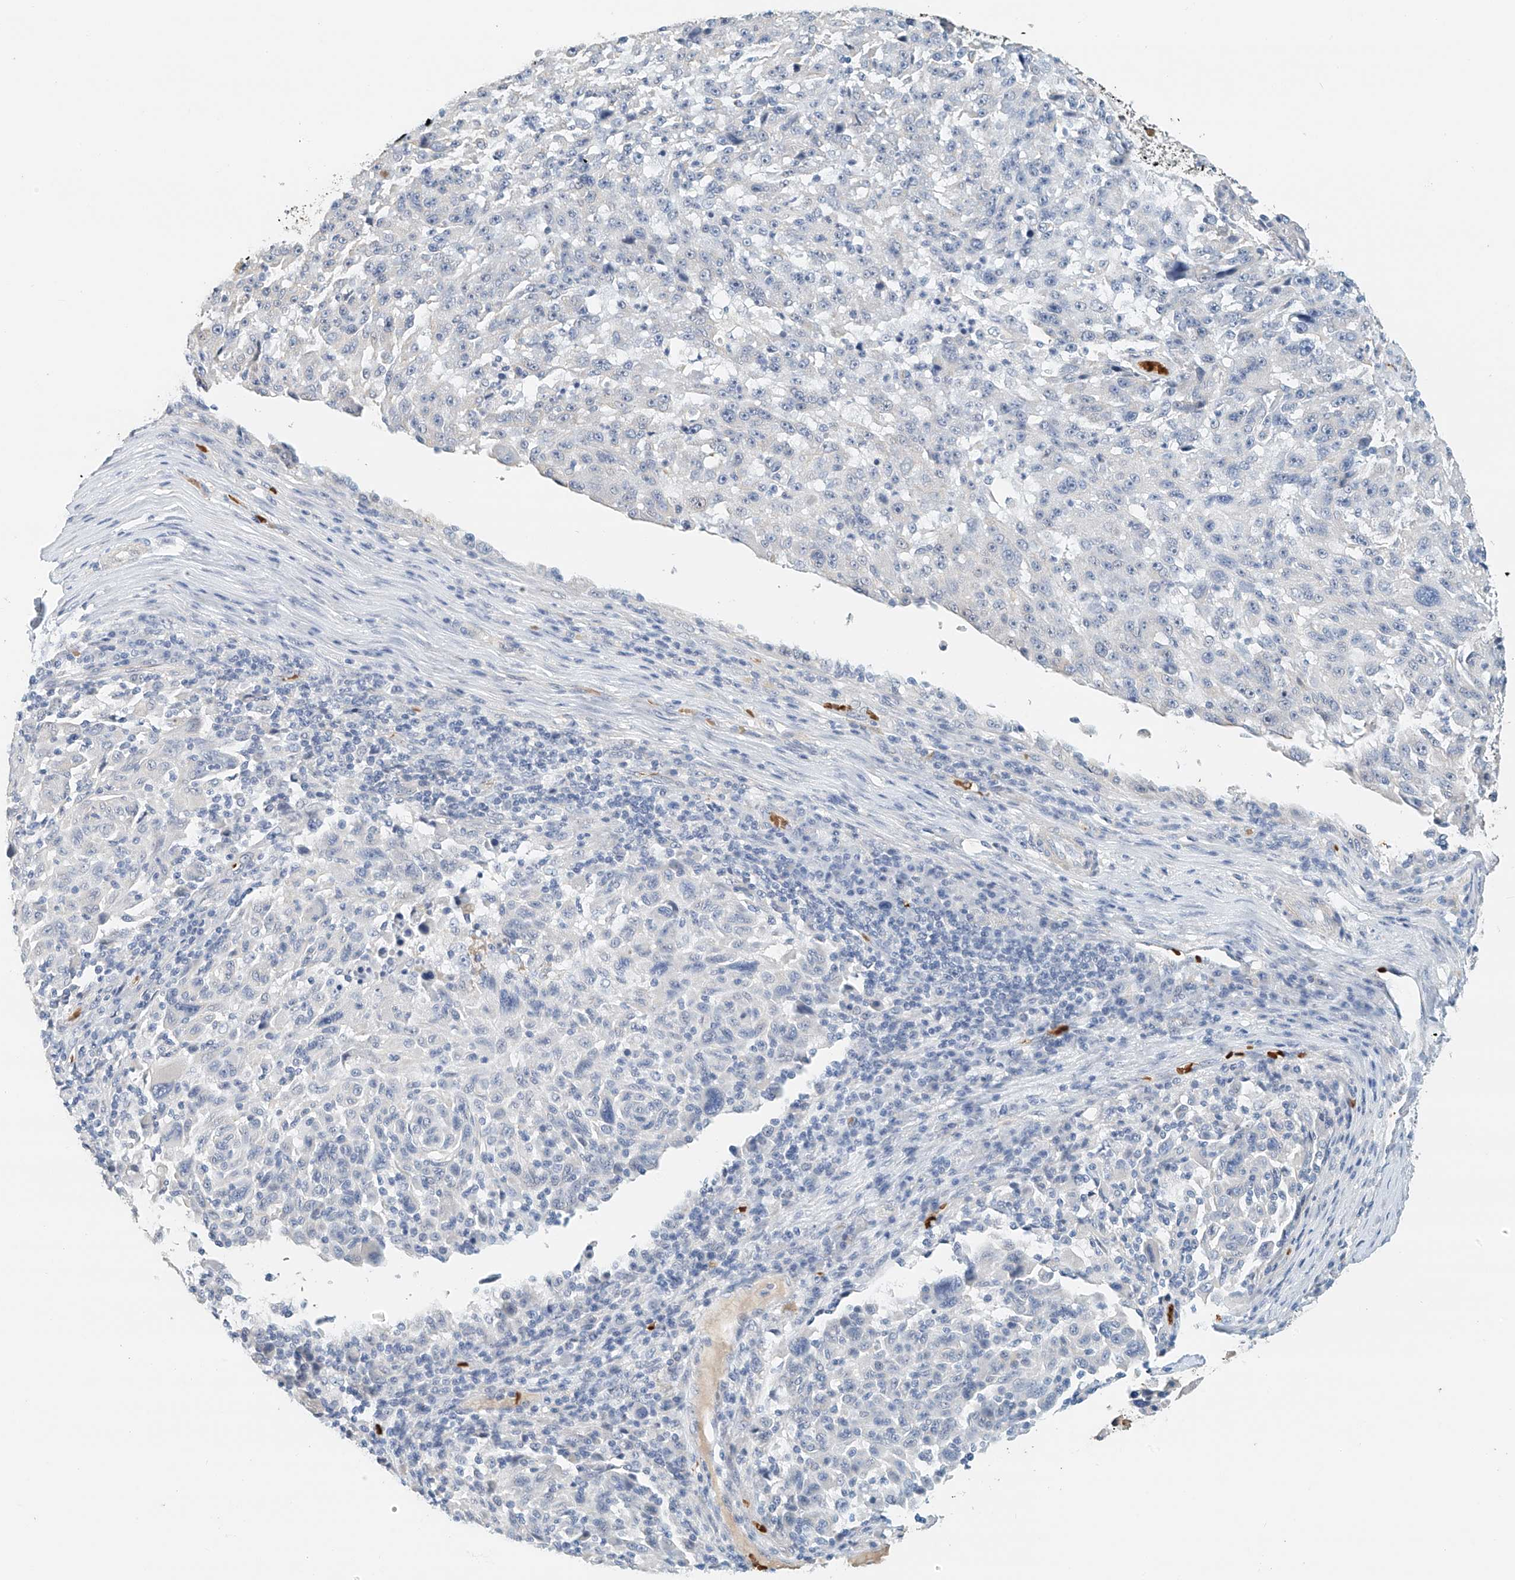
{"staining": {"intensity": "negative", "quantity": "none", "location": "none"}, "tissue": "melanoma", "cell_type": "Tumor cells", "image_type": "cancer", "snomed": [{"axis": "morphology", "description": "Malignant melanoma, NOS"}, {"axis": "topography", "description": "Skin"}], "caption": "Tumor cells show no significant expression in malignant melanoma.", "gene": "RCAN3", "patient": {"sex": "male", "age": 53}}